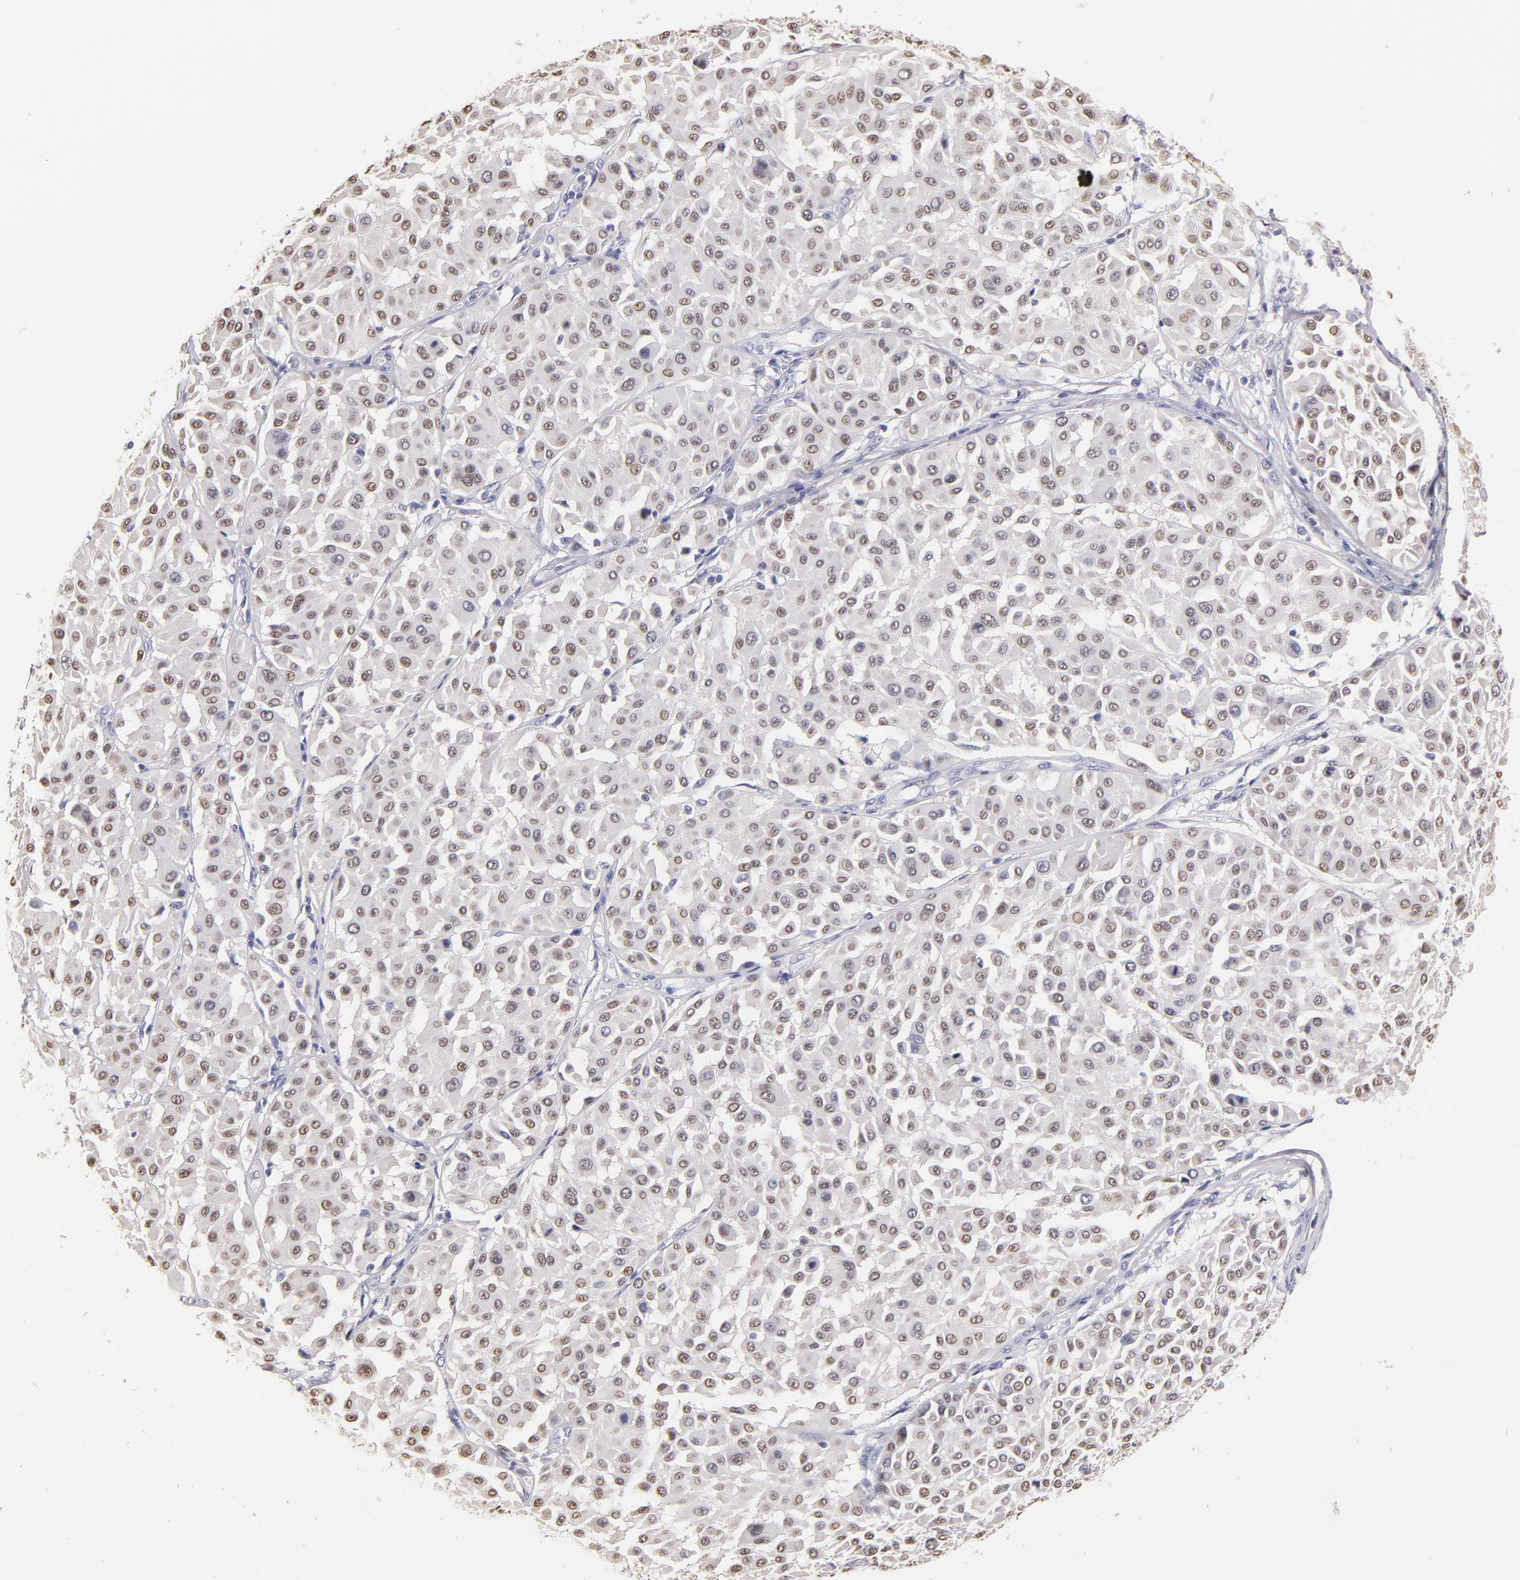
{"staining": {"intensity": "weak", "quantity": ">75%", "location": "nuclear"}, "tissue": "melanoma", "cell_type": "Tumor cells", "image_type": "cancer", "snomed": [{"axis": "morphology", "description": "Malignant melanoma, Metastatic site"}, {"axis": "topography", "description": "Soft tissue"}], "caption": "A high-resolution image shows immunohistochemistry staining of malignant melanoma (metastatic site), which exhibits weak nuclear expression in about >75% of tumor cells.", "gene": "SOX10", "patient": {"sex": "male", "age": 41}}